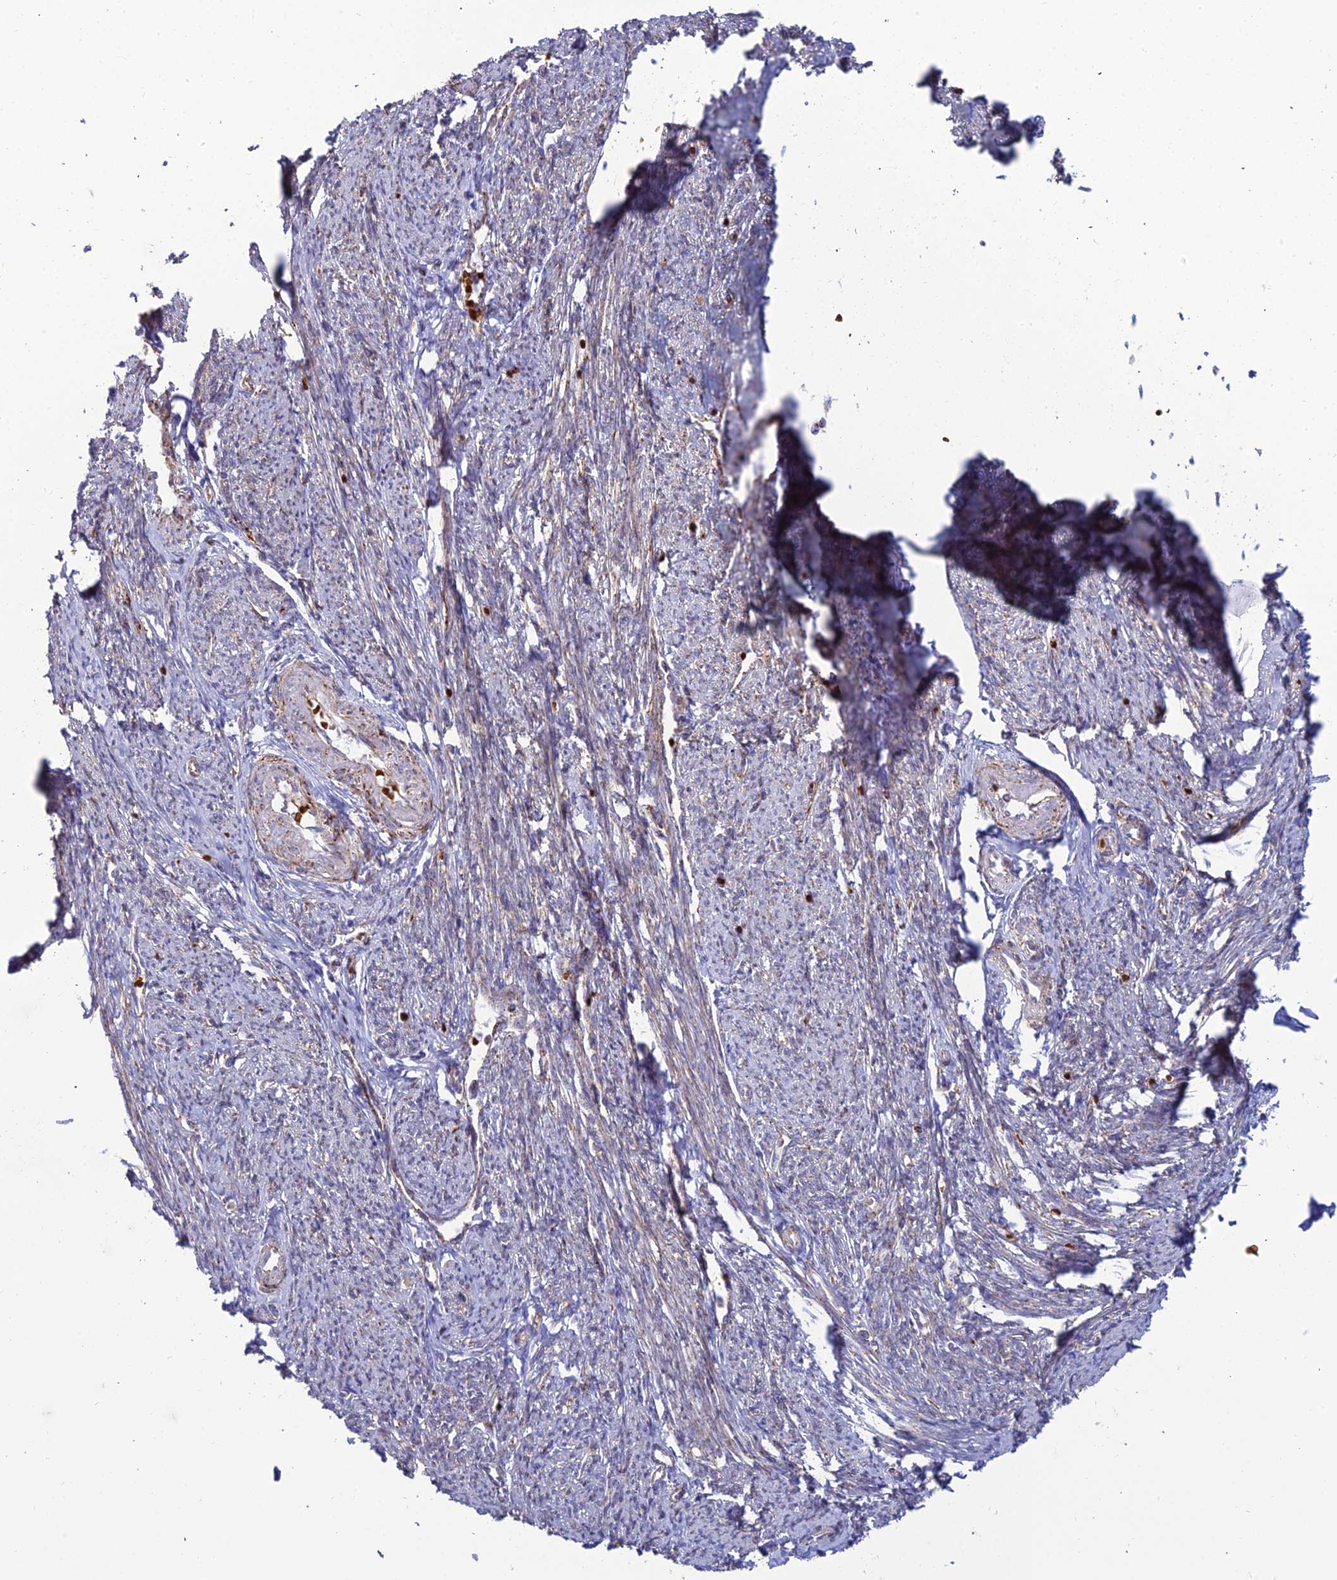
{"staining": {"intensity": "moderate", "quantity": "25%-75%", "location": "cytoplasmic/membranous"}, "tissue": "smooth muscle", "cell_type": "Smooth muscle cells", "image_type": "normal", "snomed": [{"axis": "morphology", "description": "Normal tissue, NOS"}, {"axis": "topography", "description": "Smooth muscle"}, {"axis": "topography", "description": "Uterus"}], "caption": "Protein staining demonstrates moderate cytoplasmic/membranous expression in approximately 25%-75% of smooth muscle cells in normal smooth muscle. Using DAB (brown) and hematoxylin (blue) stains, captured at high magnification using brightfield microscopy.", "gene": "SLC35F4", "patient": {"sex": "female", "age": 59}}